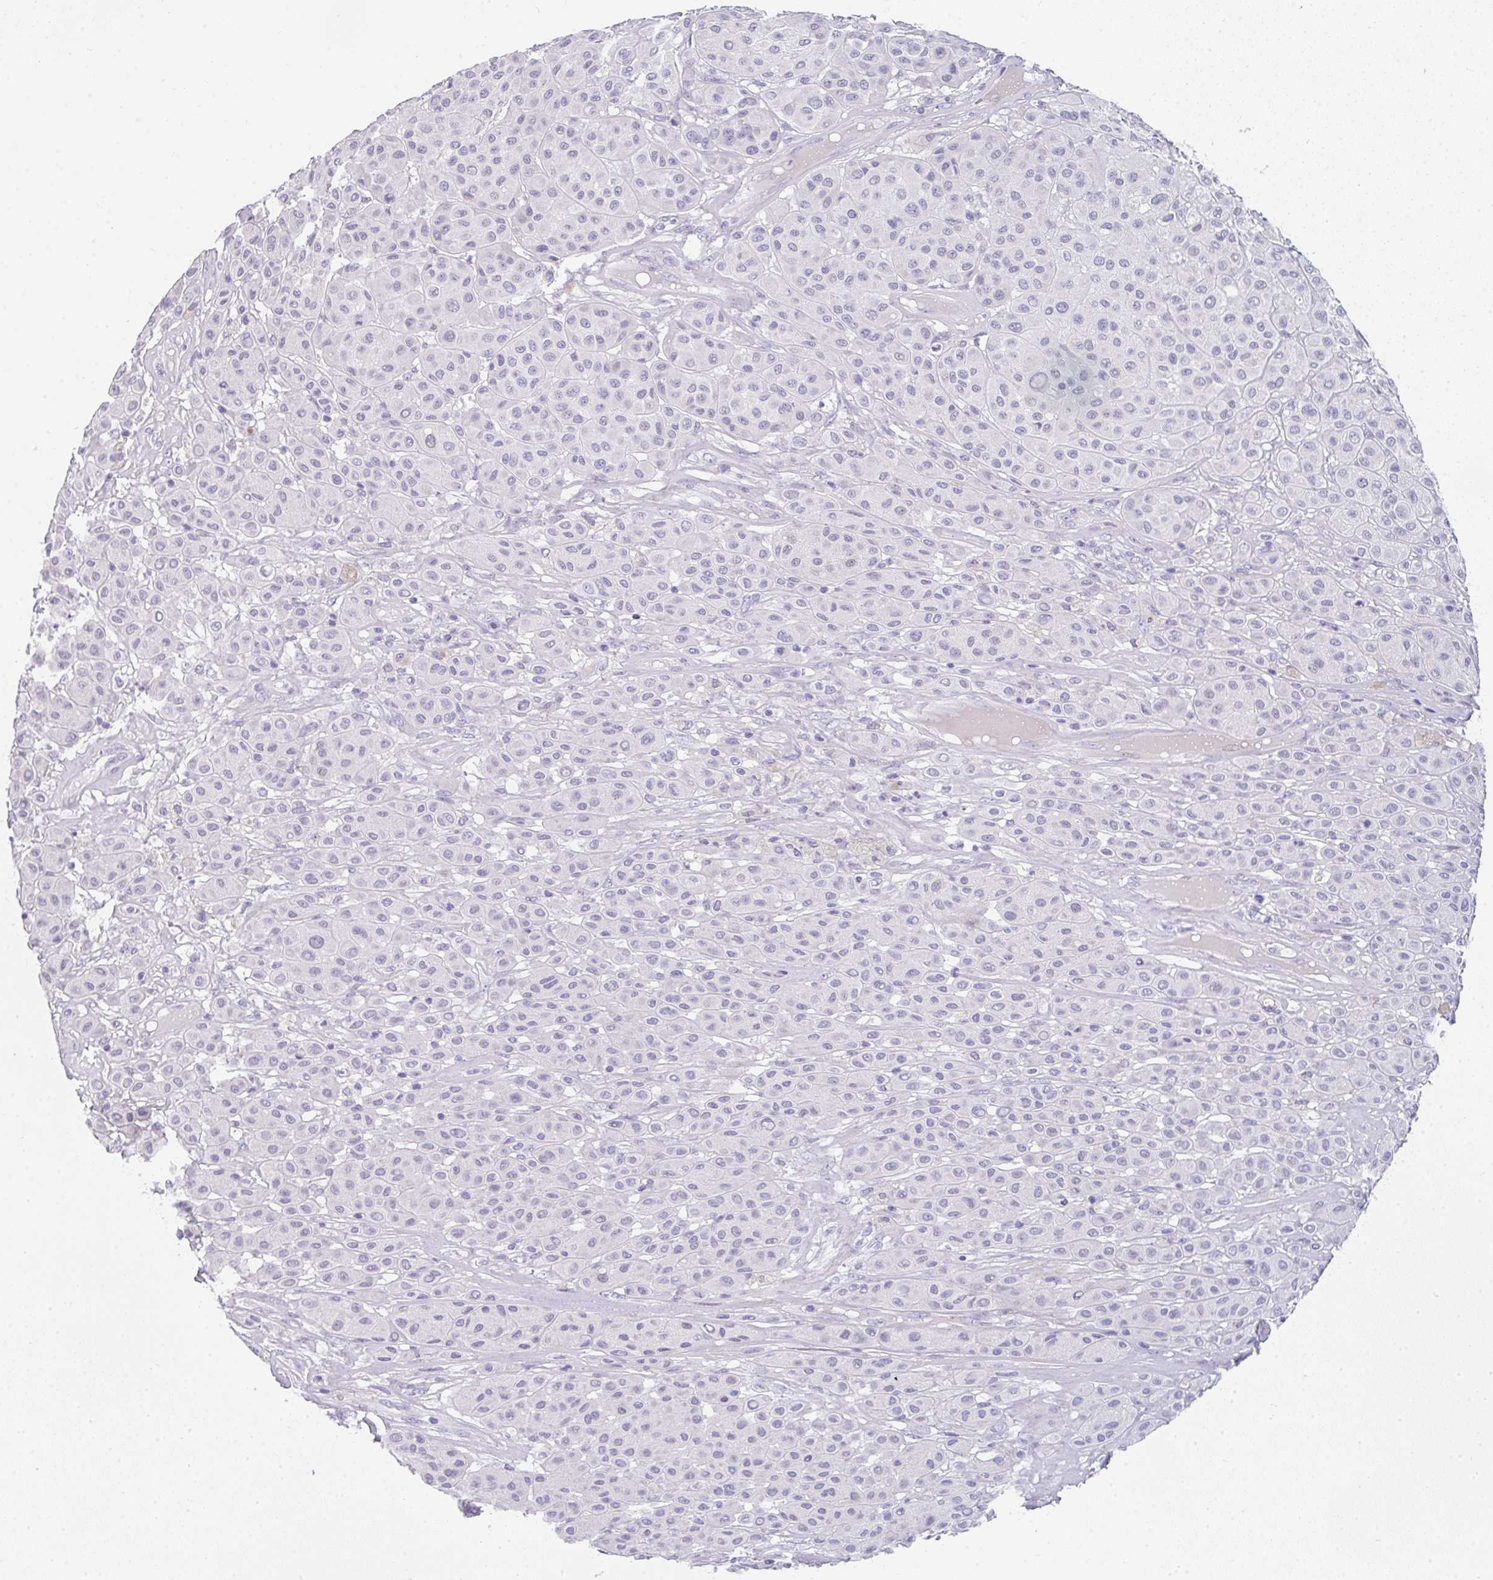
{"staining": {"intensity": "negative", "quantity": "none", "location": "none"}, "tissue": "melanoma", "cell_type": "Tumor cells", "image_type": "cancer", "snomed": [{"axis": "morphology", "description": "Malignant melanoma, Metastatic site"}, {"axis": "topography", "description": "Smooth muscle"}], "caption": "The immunohistochemistry (IHC) histopathology image has no significant expression in tumor cells of melanoma tissue.", "gene": "NEU2", "patient": {"sex": "male", "age": 41}}